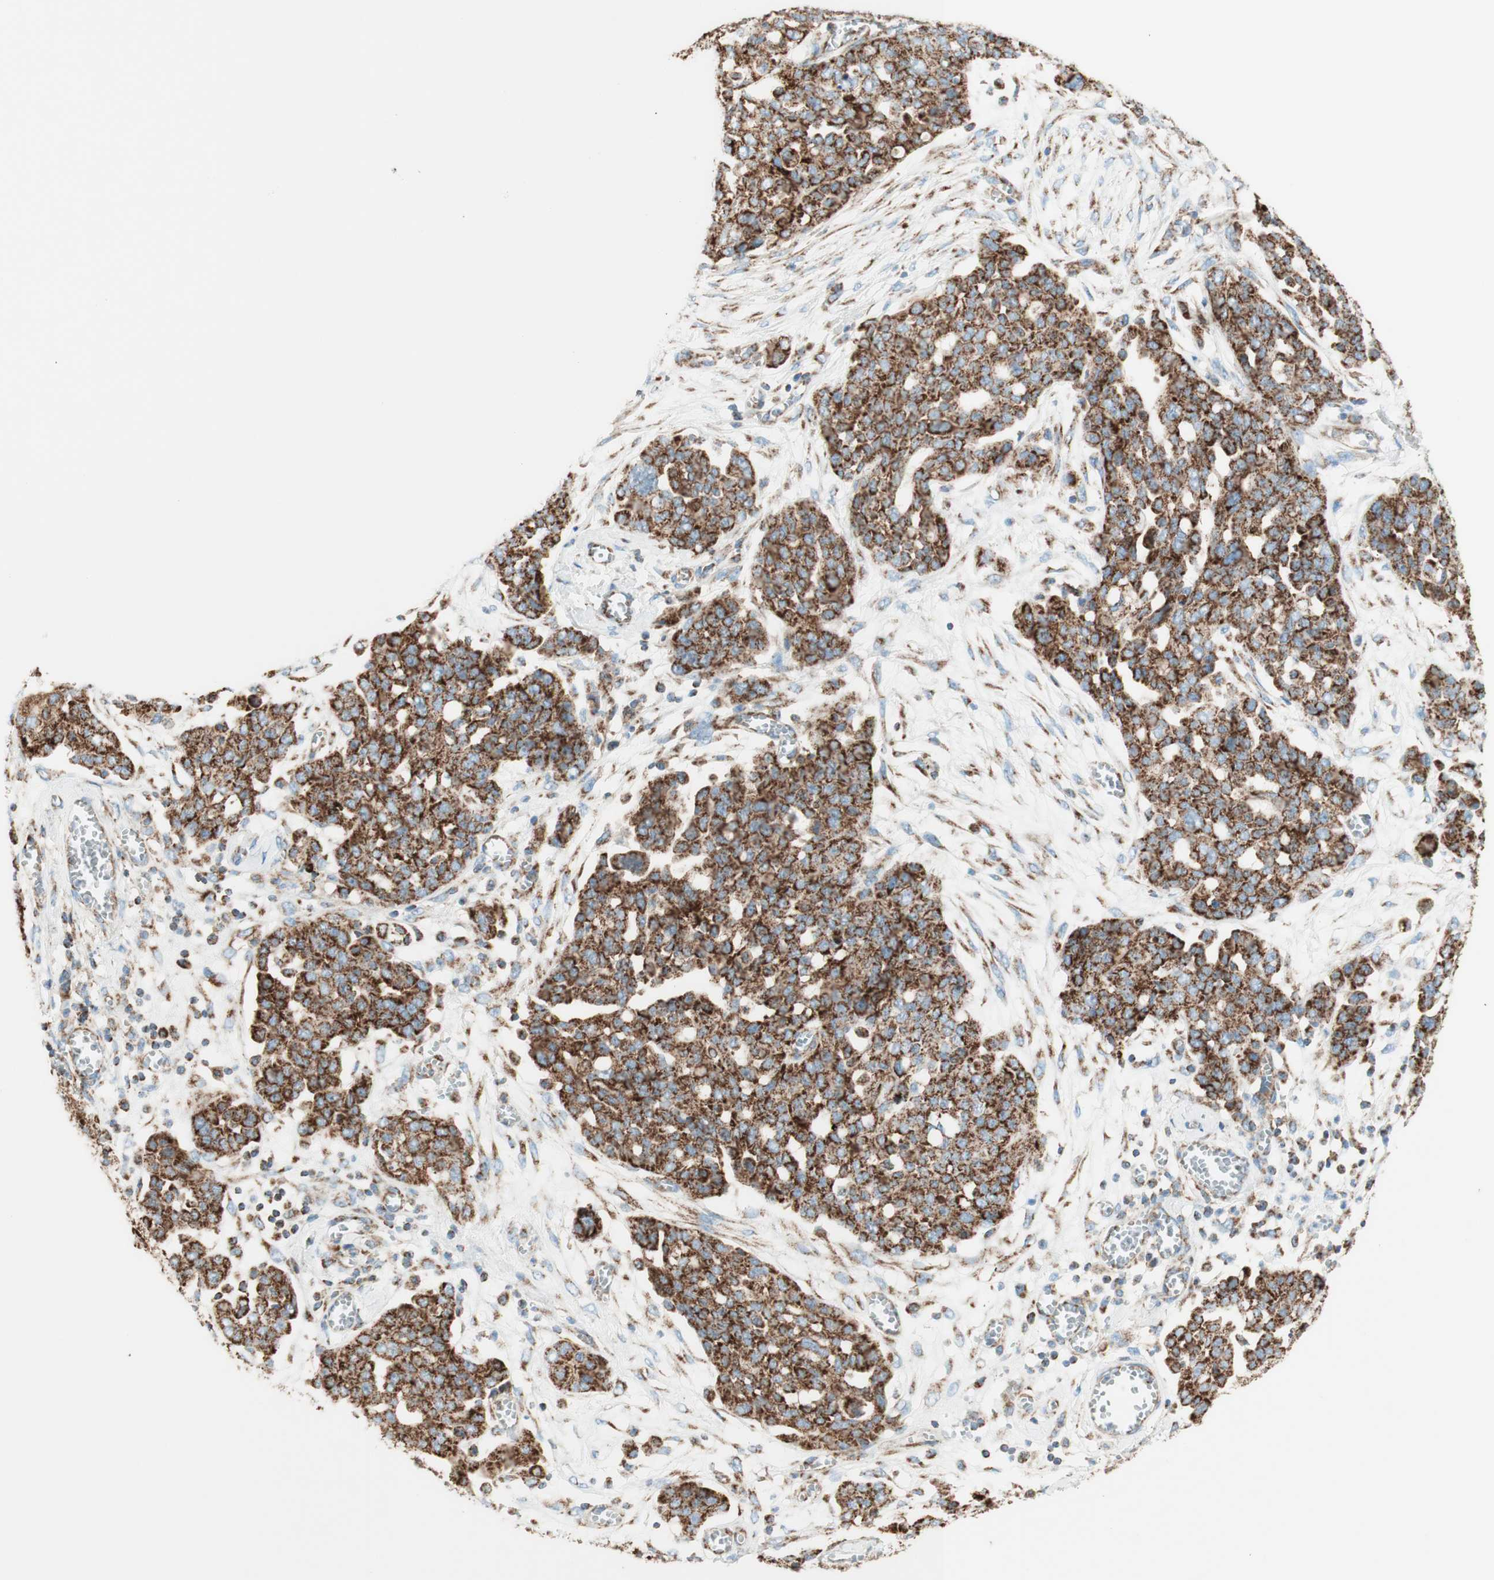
{"staining": {"intensity": "strong", "quantity": ">75%", "location": "cytoplasmic/membranous"}, "tissue": "ovarian cancer", "cell_type": "Tumor cells", "image_type": "cancer", "snomed": [{"axis": "morphology", "description": "Cystadenocarcinoma, serous, NOS"}, {"axis": "topography", "description": "Soft tissue"}, {"axis": "topography", "description": "Ovary"}], "caption": "A high amount of strong cytoplasmic/membranous expression is identified in about >75% of tumor cells in ovarian cancer (serous cystadenocarcinoma) tissue. The protein of interest is shown in brown color, while the nuclei are stained blue.", "gene": "TOMM20", "patient": {"sex": "female", "age": 57}}